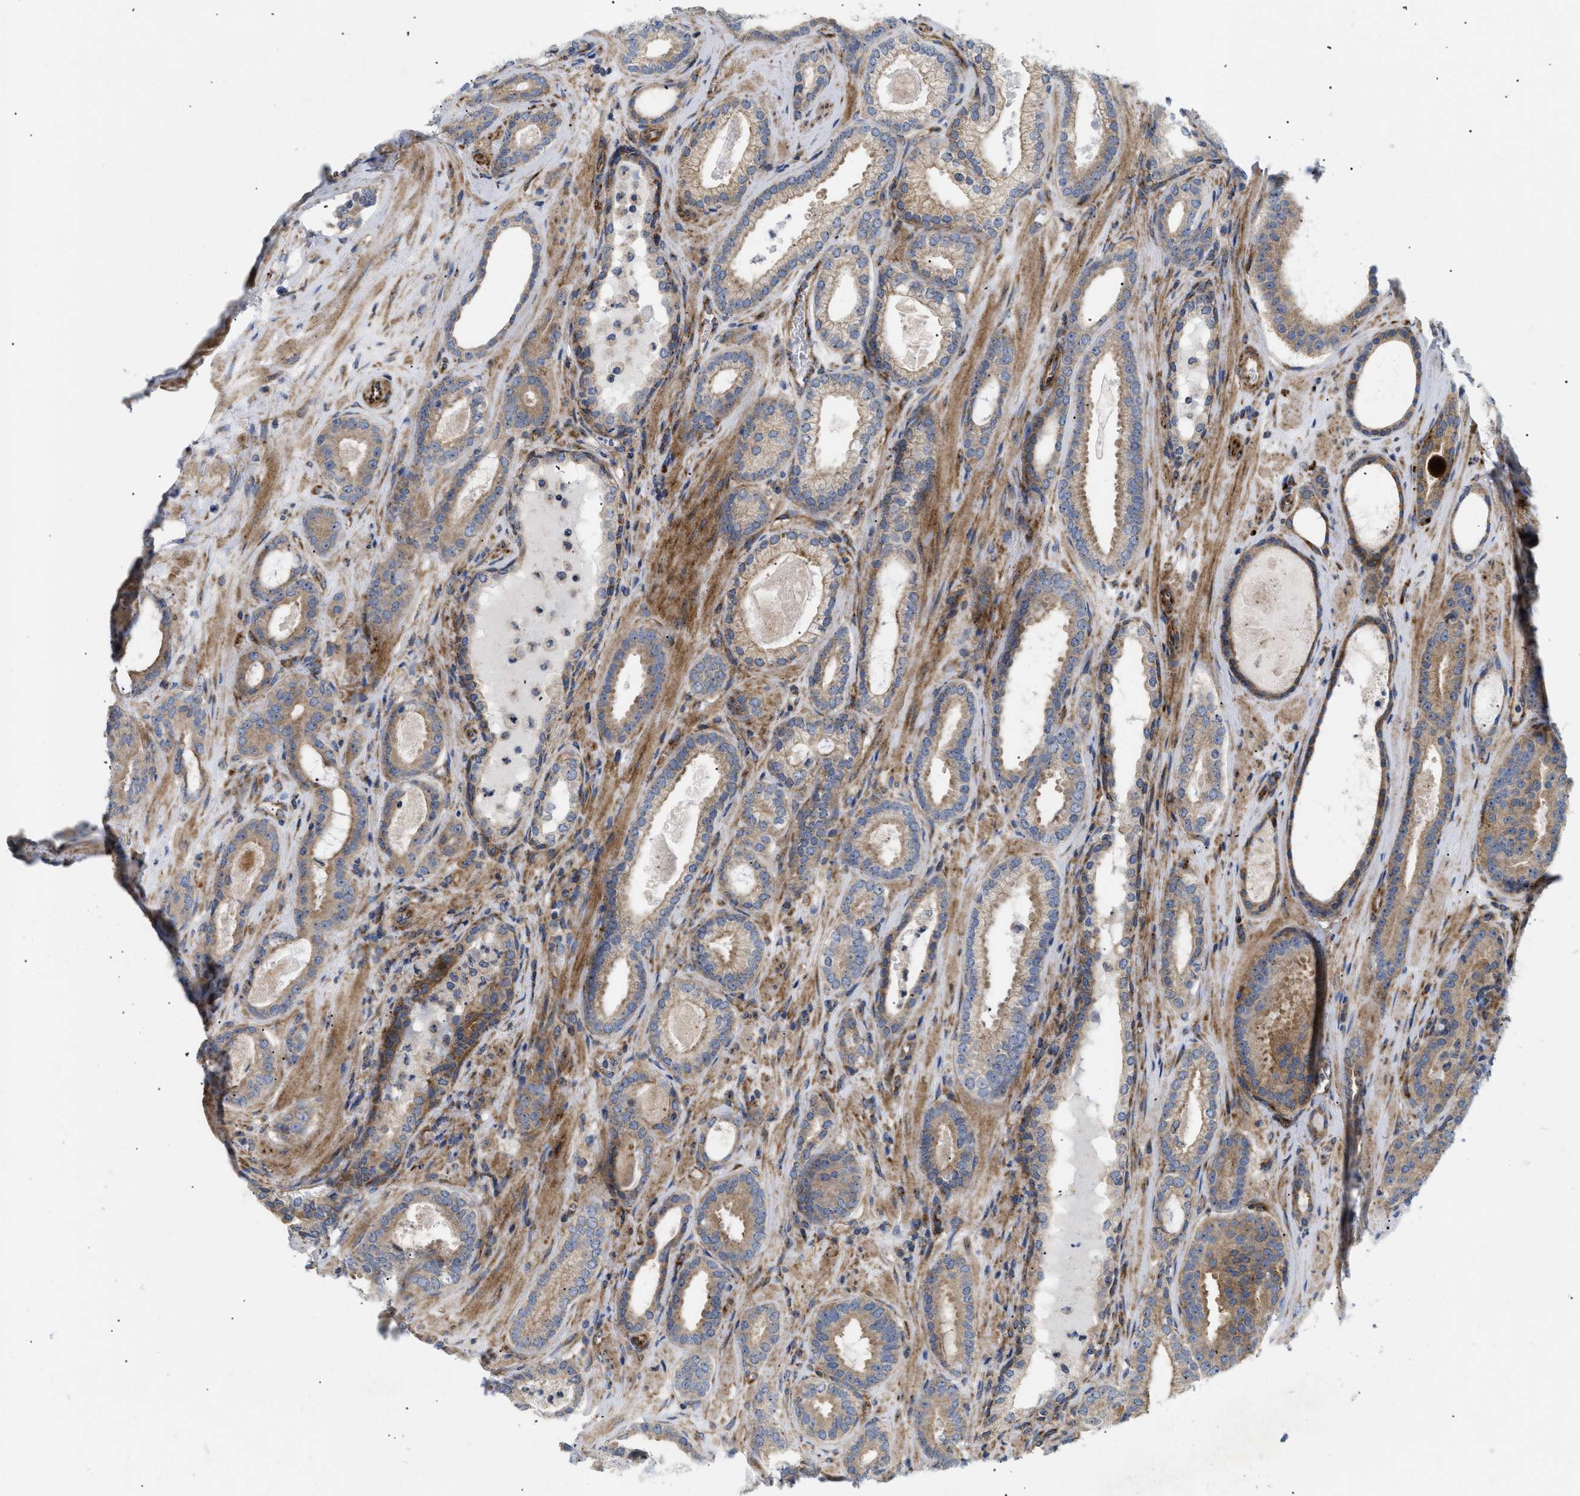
{"staining": {"intensity": "moderate", "quantity": ">75%", "location": "cytoplasmic/membranous"}, "tissue": "prostate cancer", "cell_type": "Tumor cells", "image_type": "cancer", "snomed": [{"axis": "morphology", "description": "Adenocarcinoma, High grade"}, {"axis": "topography", "description": "Prostate"}], "caption": "Protein expression analysis of adenocarcinoma (high-grade) (prostate) reveals moderate cytoplasmic/membranous expression in about >75% of tumor cells.", "gene": "DCTN4", "patient": {"sex": "male", "age": 60}}